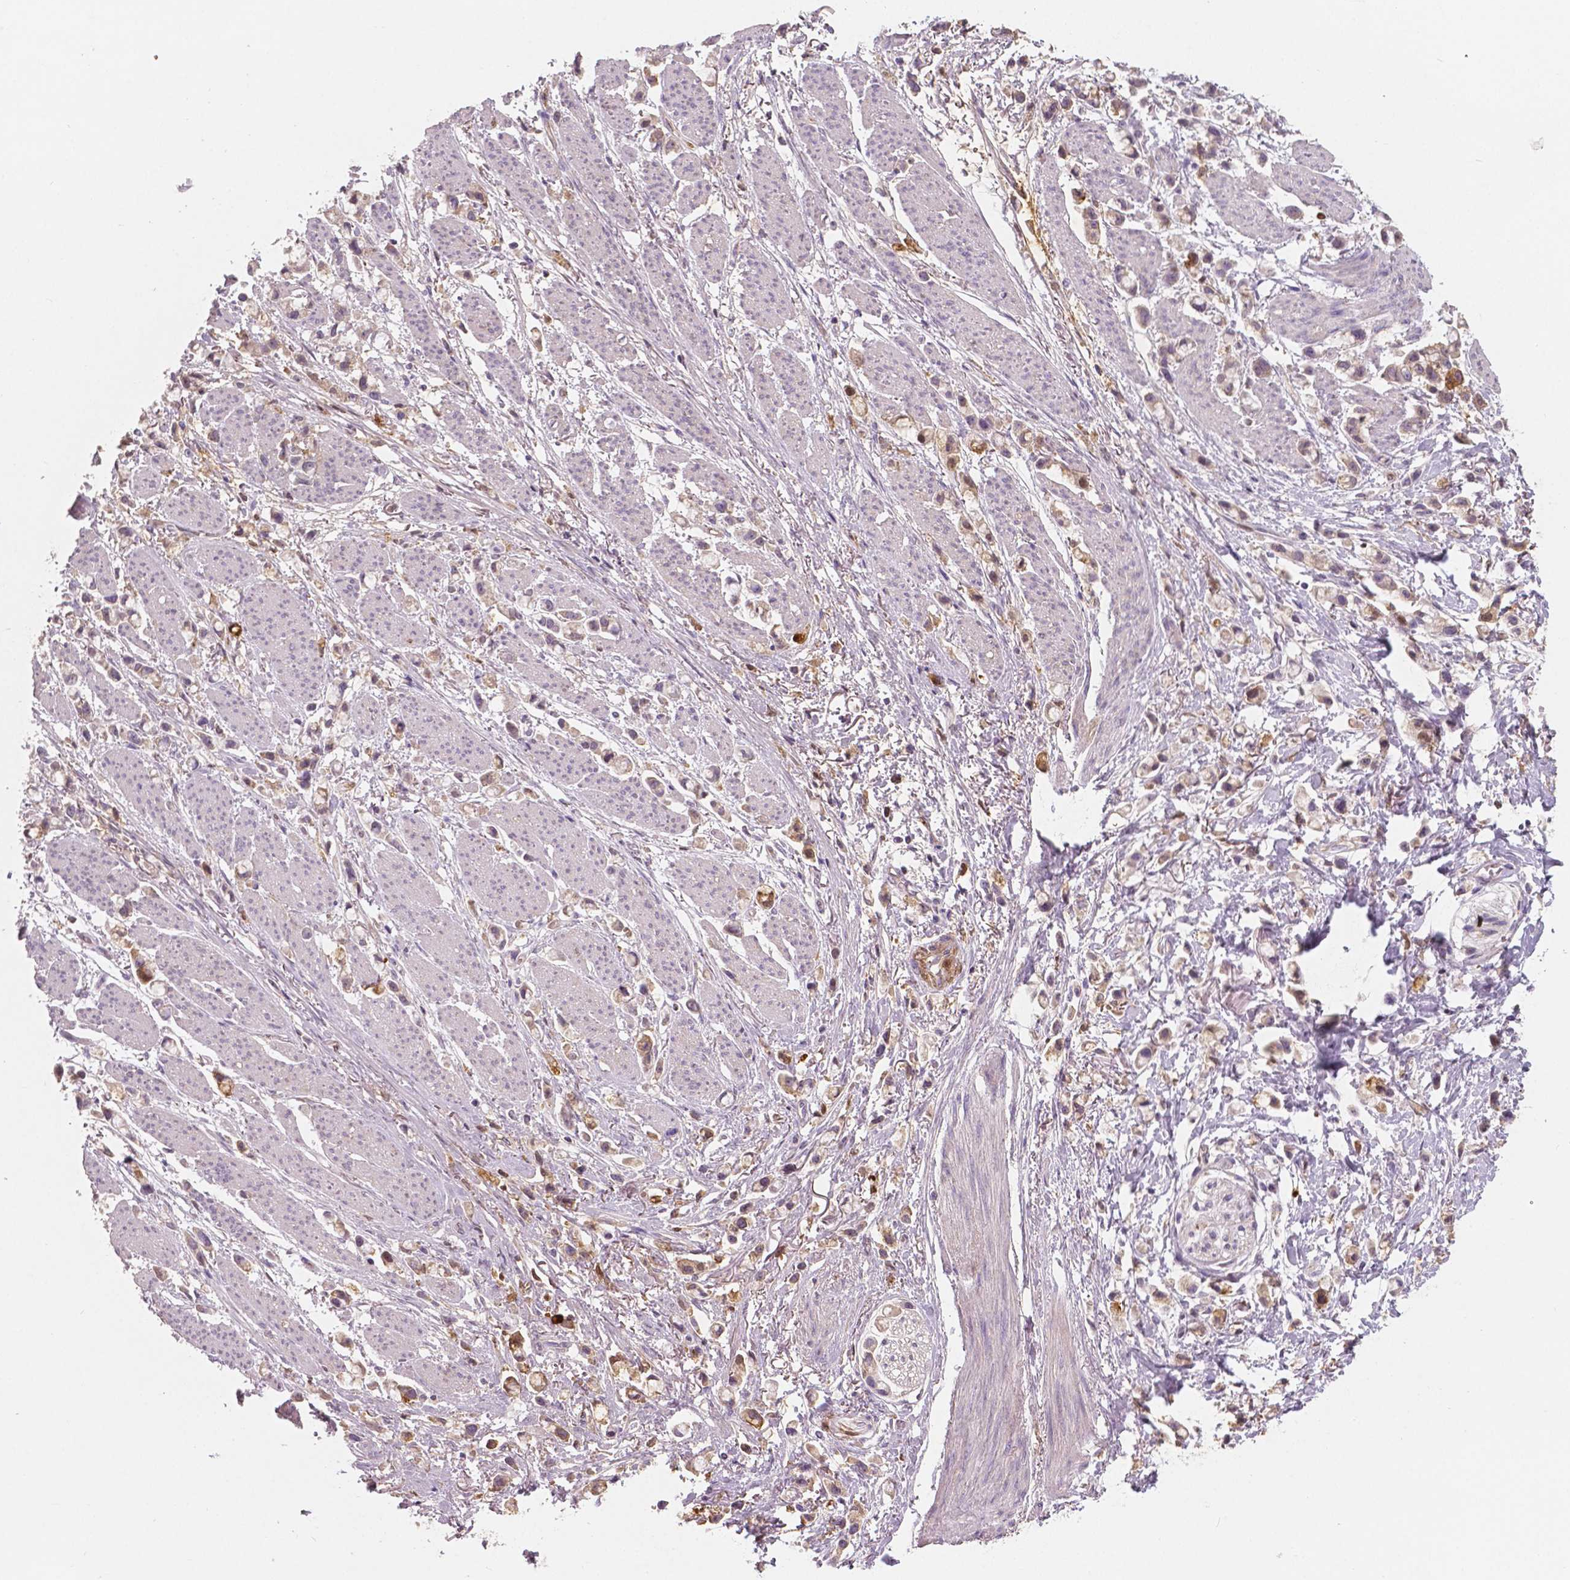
{"staining": {"intensity": "weak", "quantity": ">75%", "location": "cytoplasmic/membranous"}, "tissue": "stomach cancer", "cell_type": "Tumor cells", "image_type": "cancer", "snomed": [{"axis": "morphology", "description": "Adenocarcinoma, NOS"}, {"axis": "topography", "description": "Stomach"}], "caption": "Stomach cancer tissue exhibits weak cytoplasmic/membranous staining in about >75% of tumor cells", "gene": "APOA4", "patient": {"sex": "female", "age": 81}}